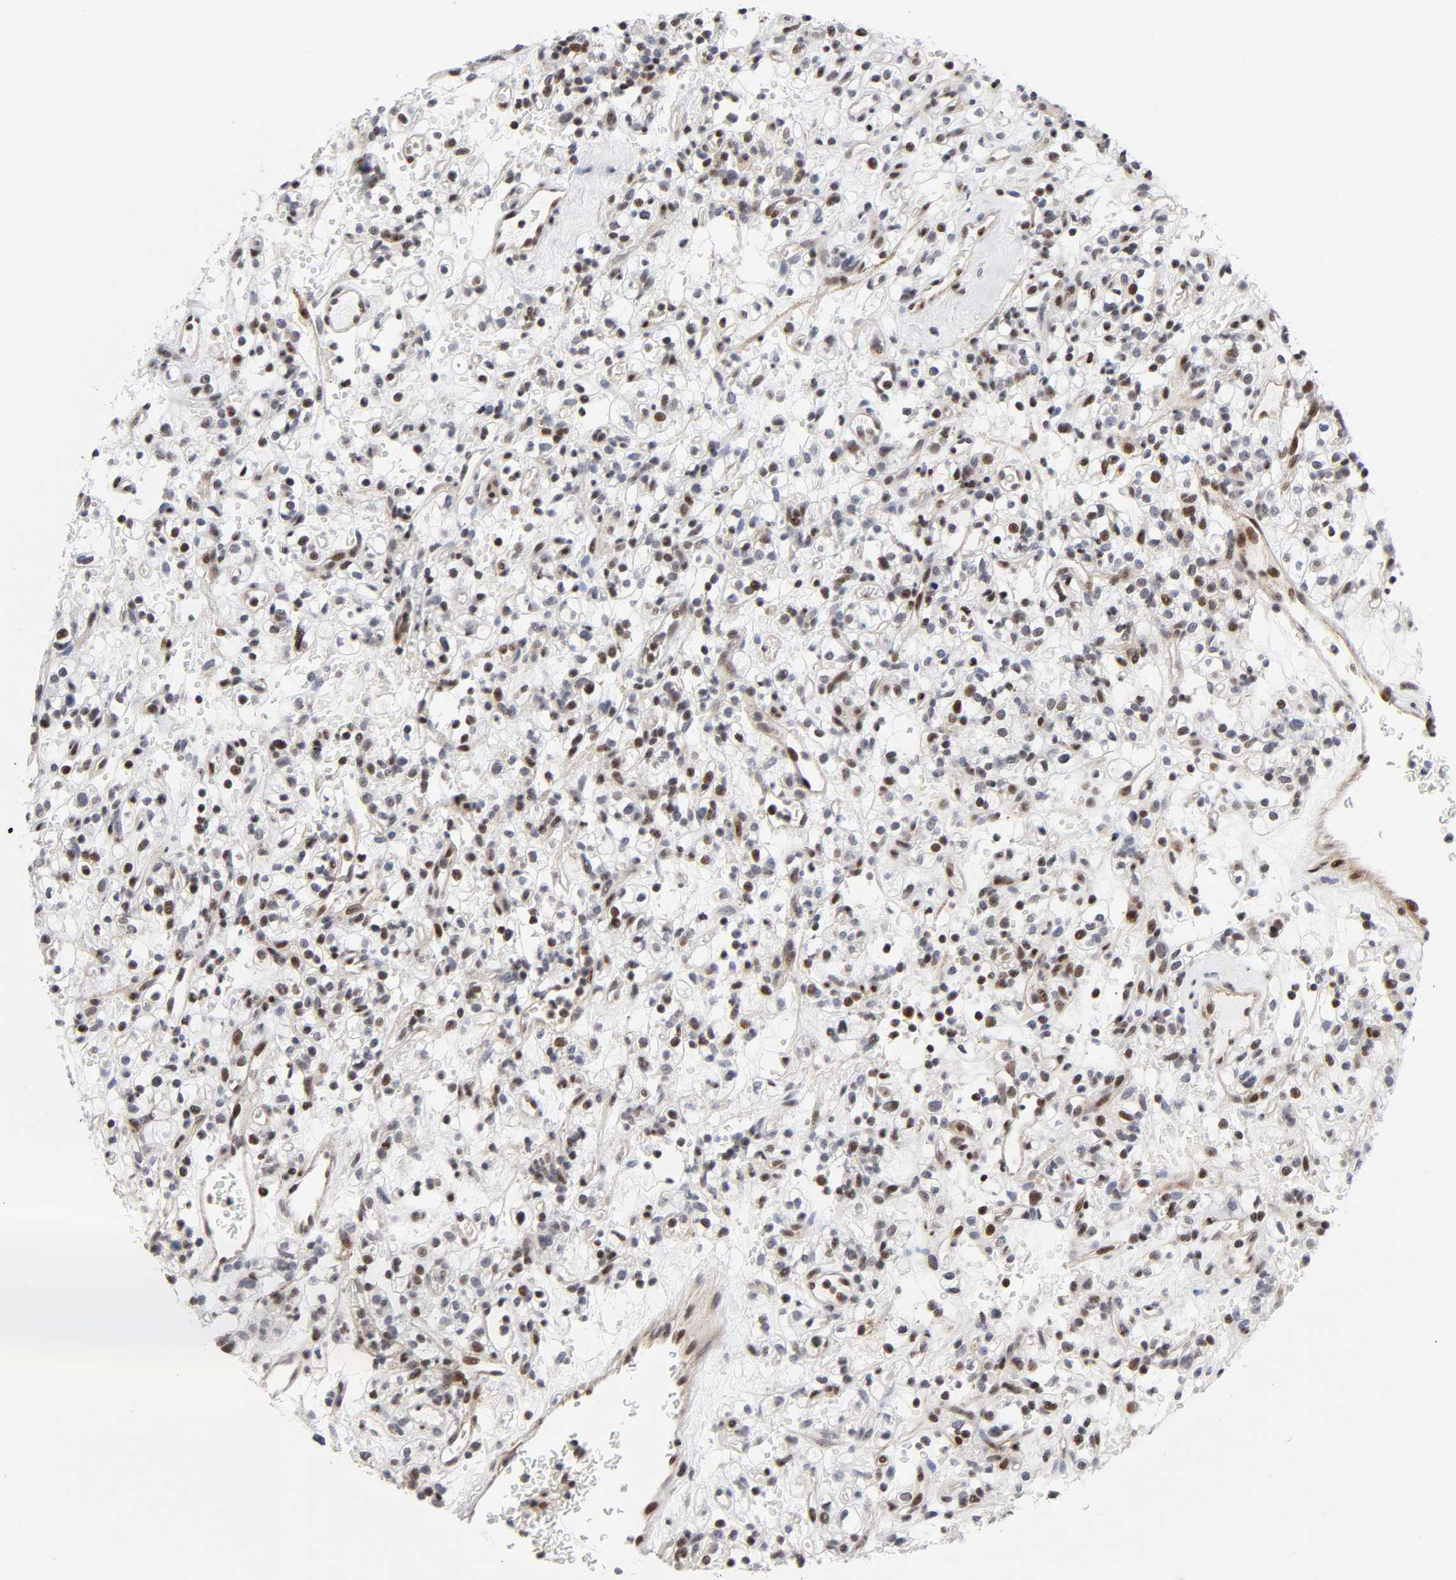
{"staining": {"intensity": "moderate", "quantity": "25%-75%", "location": "nuclear"}, "tissue": "renal cancer", "cell_type": "Tumor cells", "image_type": "cancer", "snomed": [{"axis": "morphology", "description": "Normal tissue, NOS"}, {"axis": "morphology", "description": "Adenocarcinoma, NOS"}, {"axis": "topography", "description": "Kidney"}], "caption": "The immunohistochemical stain shows moderate nuclear expression in tumor cells of renal cancer (adenocarcinoma) tissue. (Brightfield microscopy of DAB IHC at high magnification).", "gene": "STK38", "patient": {"sex": "female", "age": 72}}